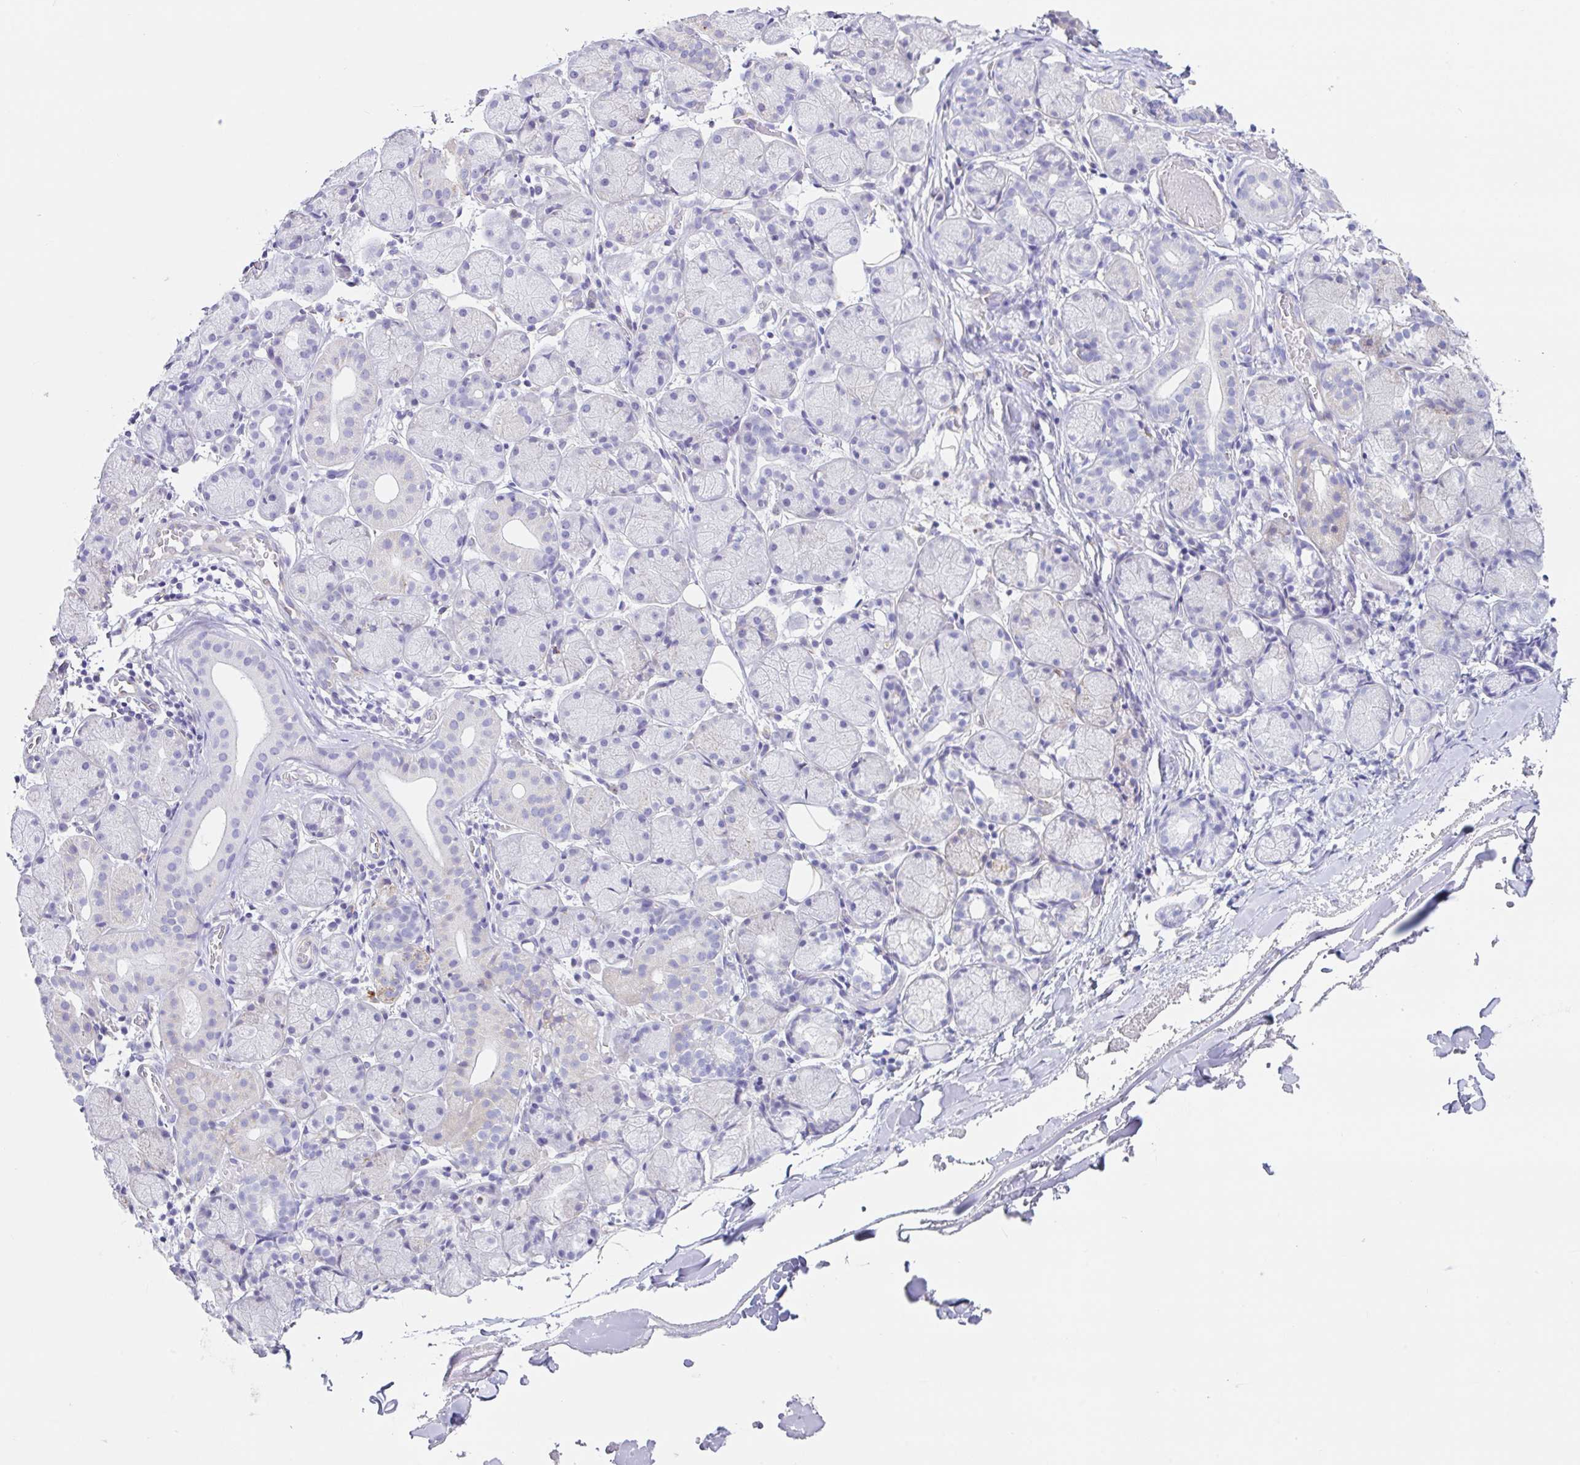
{"staining": {"intensity": "negative", "quantity": "none", "location": "none"}, "tissue": "salivary gland", "cell_type": "Glandular cells", "image_type": "normal", "snomed": [{"axis": "morphology", "description": "Normal tissue, NOS"}, {"axis": "topography", "description": "Salivary gland"}], "caption": "The micrograph exhibits no staining of glandular cells in normal salivary gland. (Brightfield microscopy of DAB (3,3'-diaminobenzidine) immunohistochemistry (IHC) at high magnification).", "gene": "DKK4", "patient": {"sex": "female", "age": 24}}